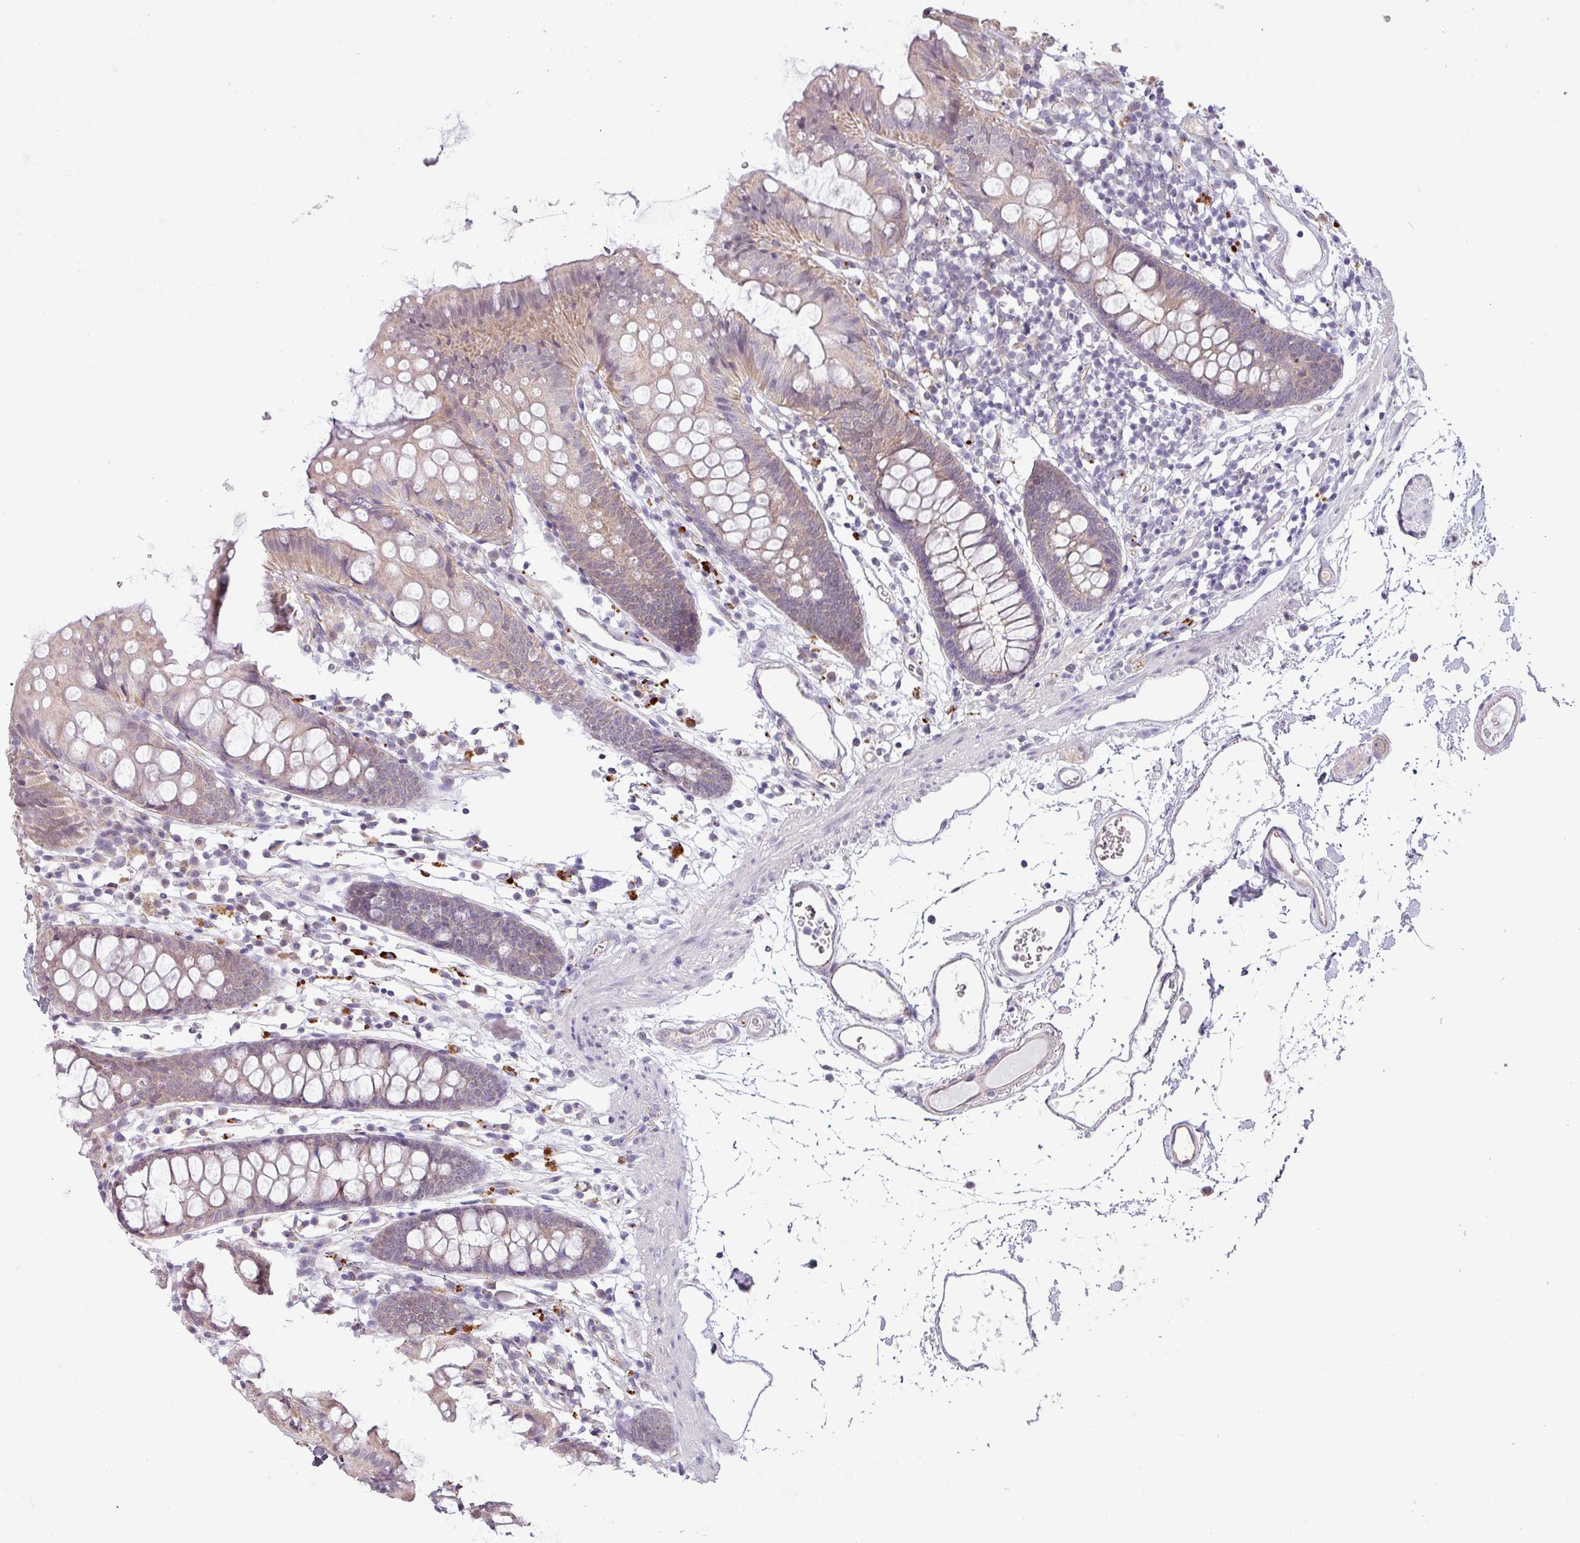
{"staining": {"intensity": "weak", "quantity": ">75%", "location": "cytoplasmic/membranous"}, "tissue": "colon", "cell_type": "Endothelial cells", "image_type": "normal", "snomed": [{"axis": "morphology", "description": "Normal tissue, NOS"}, {"axis": "topography", "description": "Colon"}], "caption": "Immunohistochemical staining of benign human colon reveals low levels of weak cytoplasmic/membranous expression in about >75% of endothelial cells.", "gene": "CCDC144A", "patient": {"sex": "female", "age": 84}}